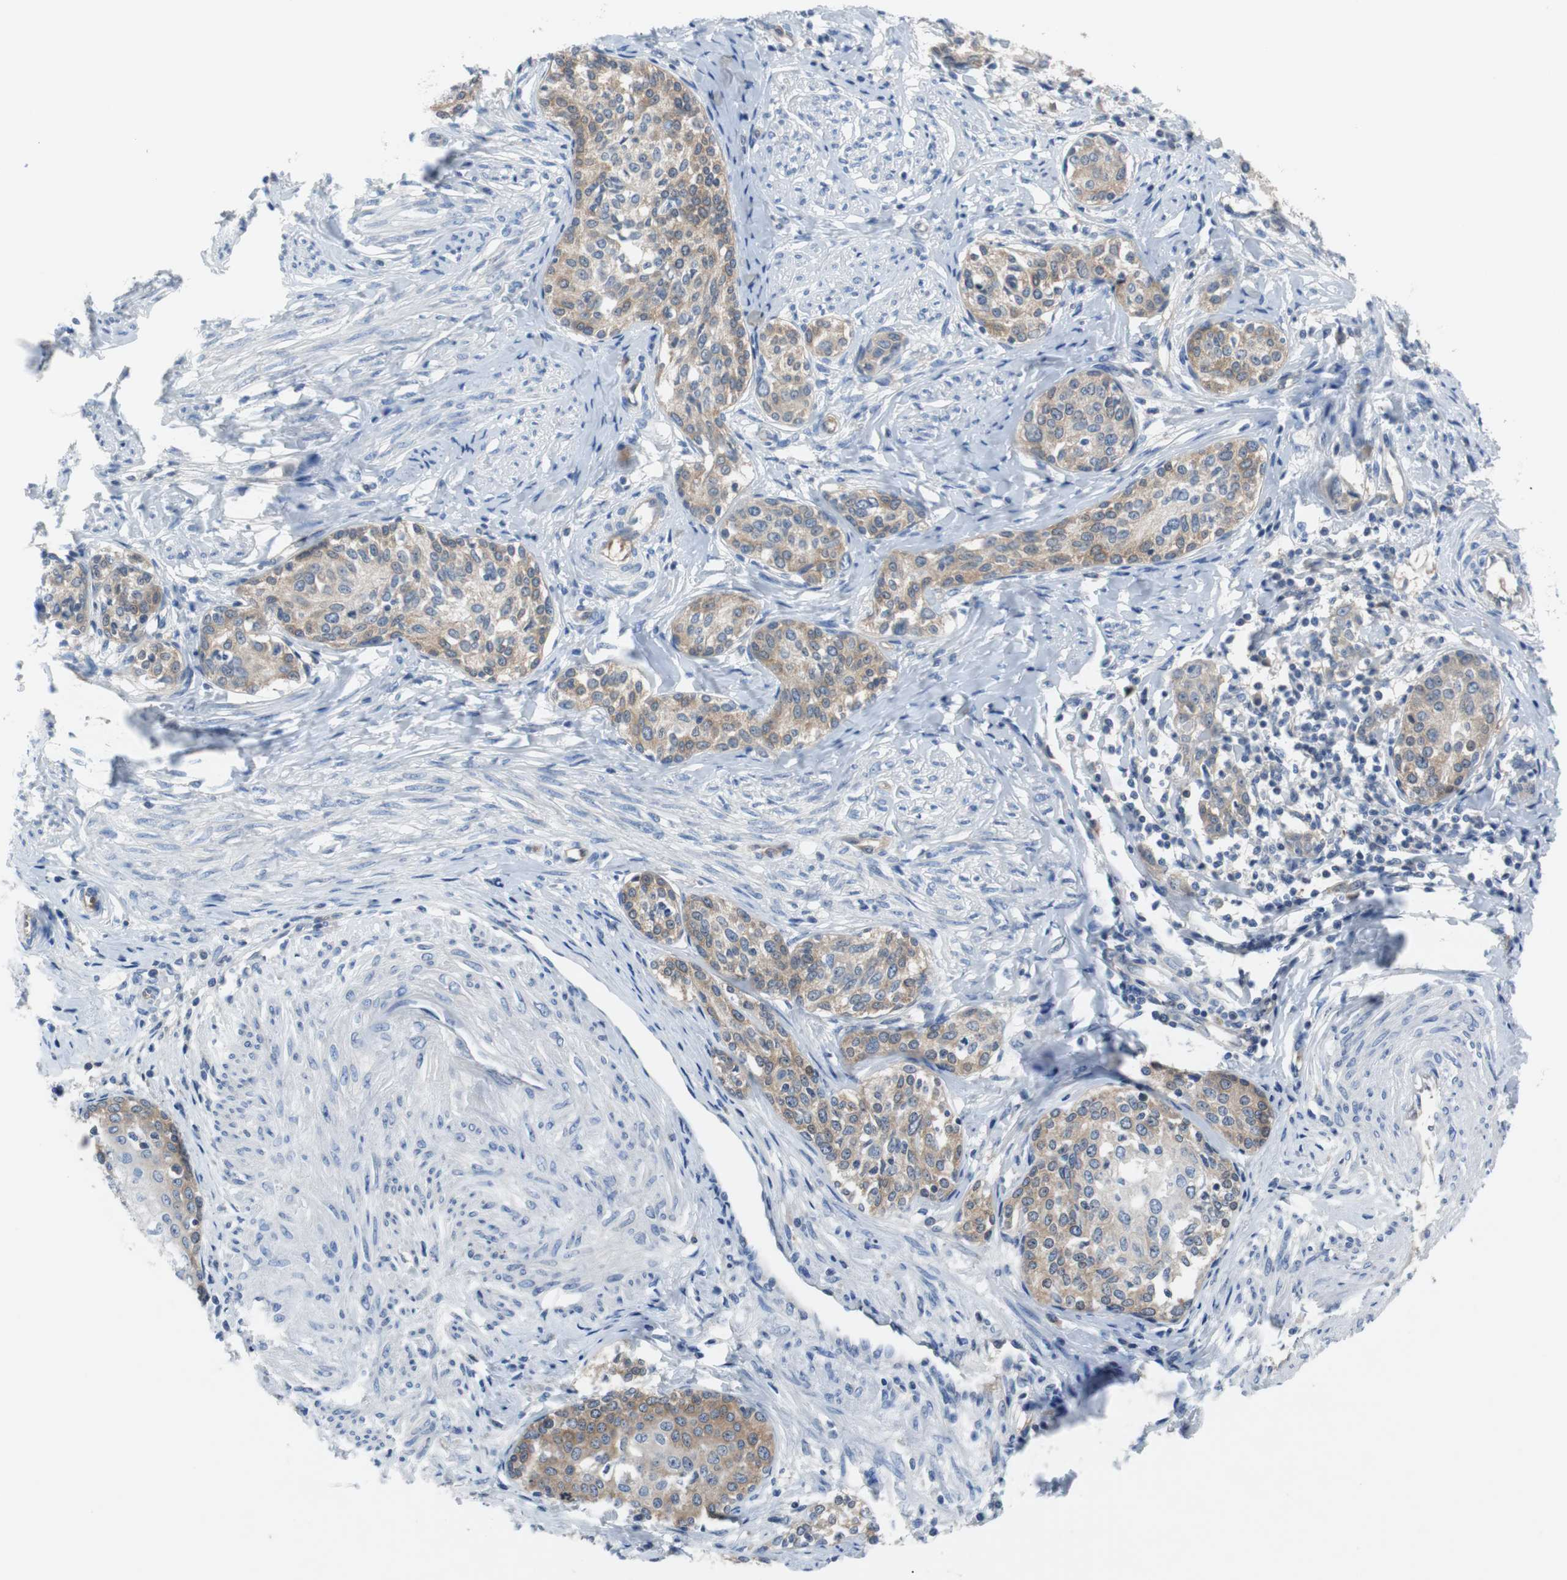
{"staining": {"intensity": "moderate", "quantity": ">75%", "location": "cytoplasmic/membranous"}, "tissue": "cervical cancer", "cell_type": "Tumor cells", "image_type": "cancer", "snomed": [{"axis": "morphology", "description": "Squamous cell carcinoma, NOS"}, {"axis": "morphology", "description": "Adenocarcinoma, NOS"}, {"axis": "topography", "description": "Cervix"}], "caption": "Cervical adenocarcinoma stained for a protein (brown) displays moderate cytoplasmic/membranous positive expression in about >75% of tumor cells.", "gene": "EEF2K", "patient": {"sex": "female", "age": 52}}